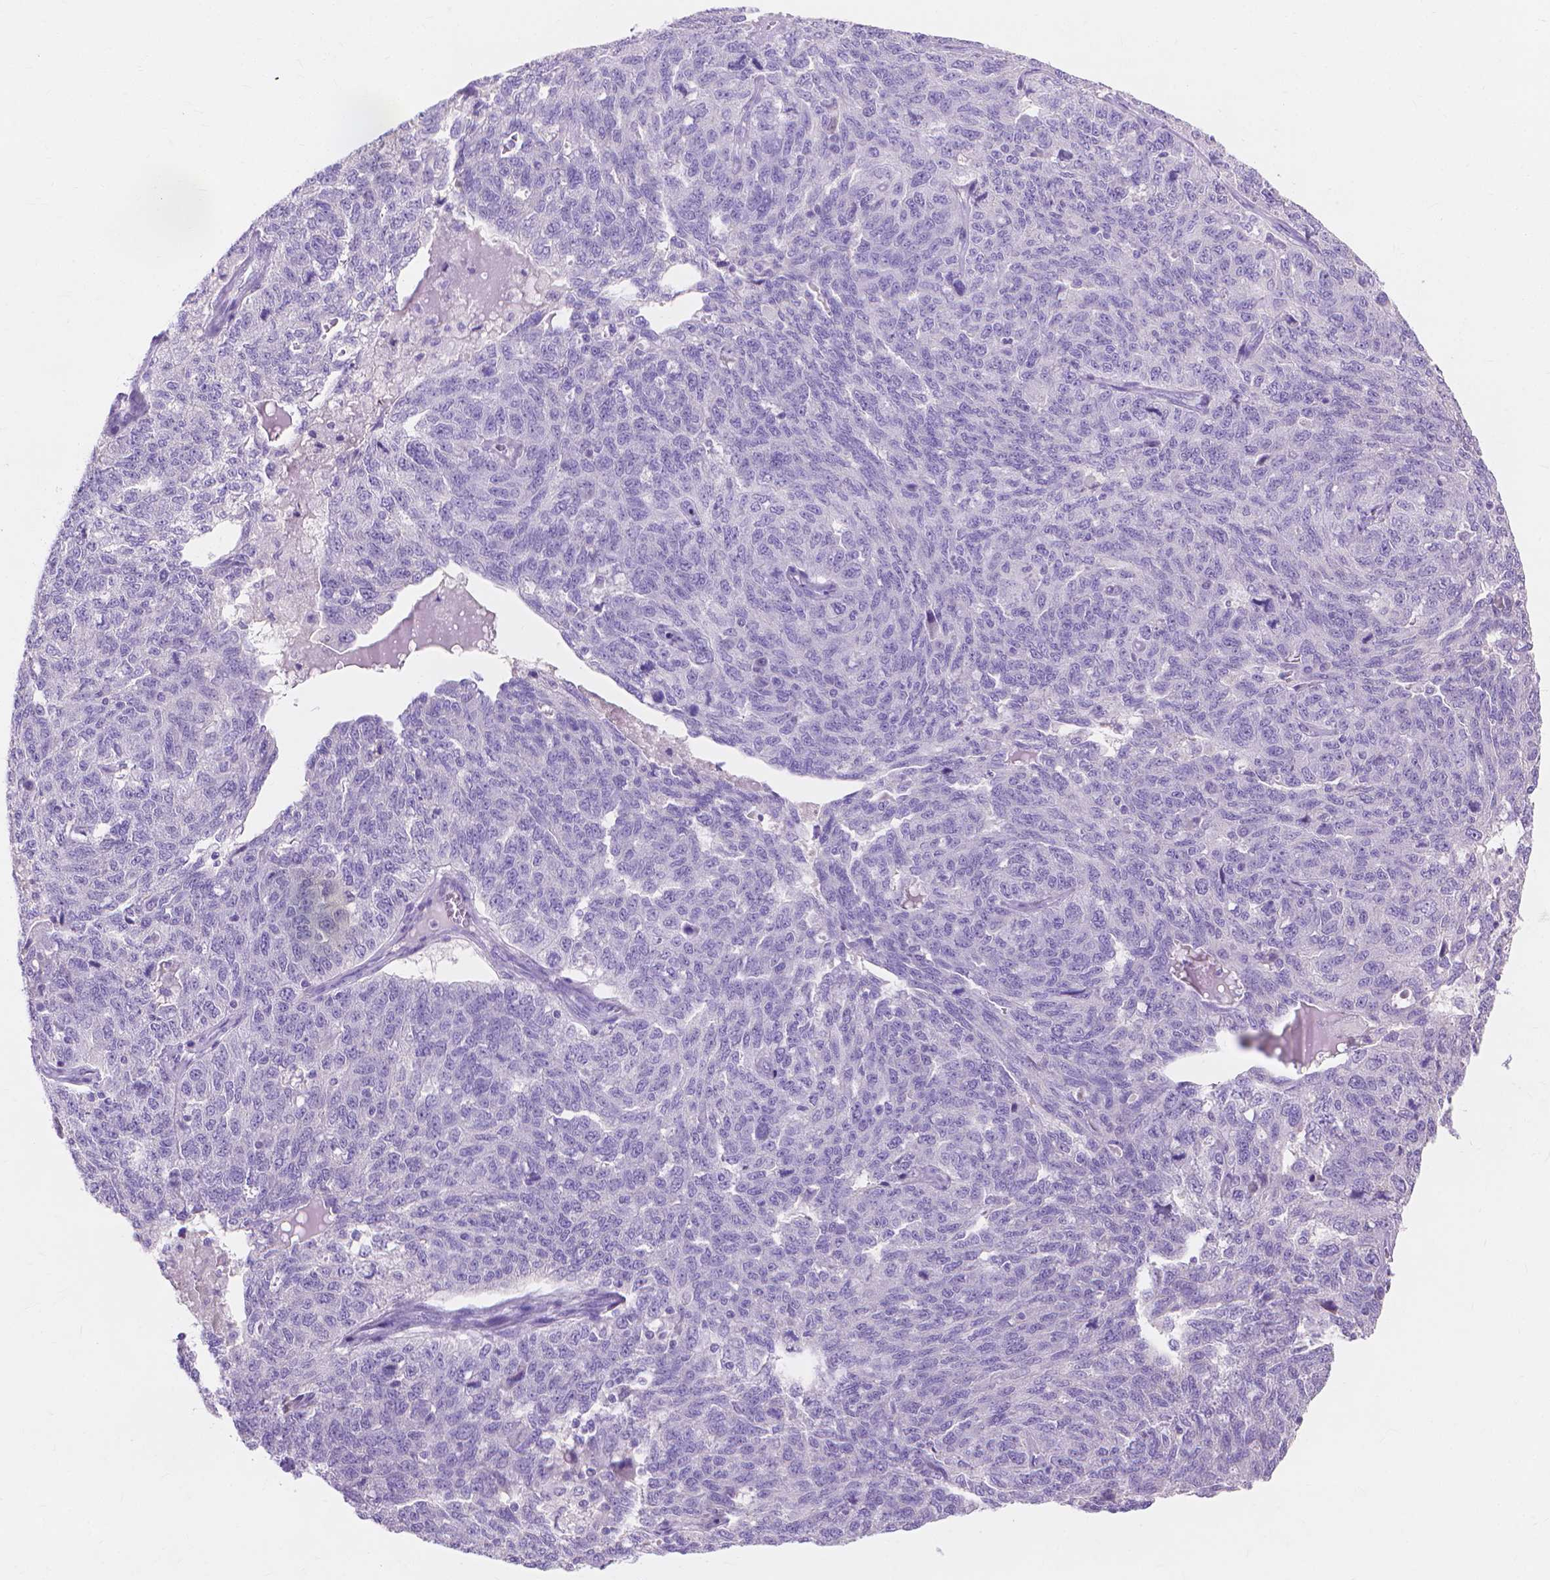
{"staining": {"intensity": "negative", "quantity": "none", "location": "none"}, "tissue": "ovarian cancer", "cell_type": "Tumor cells", "image_type": "cancer", "snomed": [{"axis": "morphology", "description": "Cystadenocarcinoma, serous, NOS"}, {"axis": "topography", "description": "Ovary"}], "caption": "DAB (3,3'-diaminobenzidine) immunohistochemical staining of human ovarian serous cystadenocarcinoma demonstrates no significant staining in tumor cells.", "gene": "MBLAC1", "patient": {"sex": "female", "age": 71}}